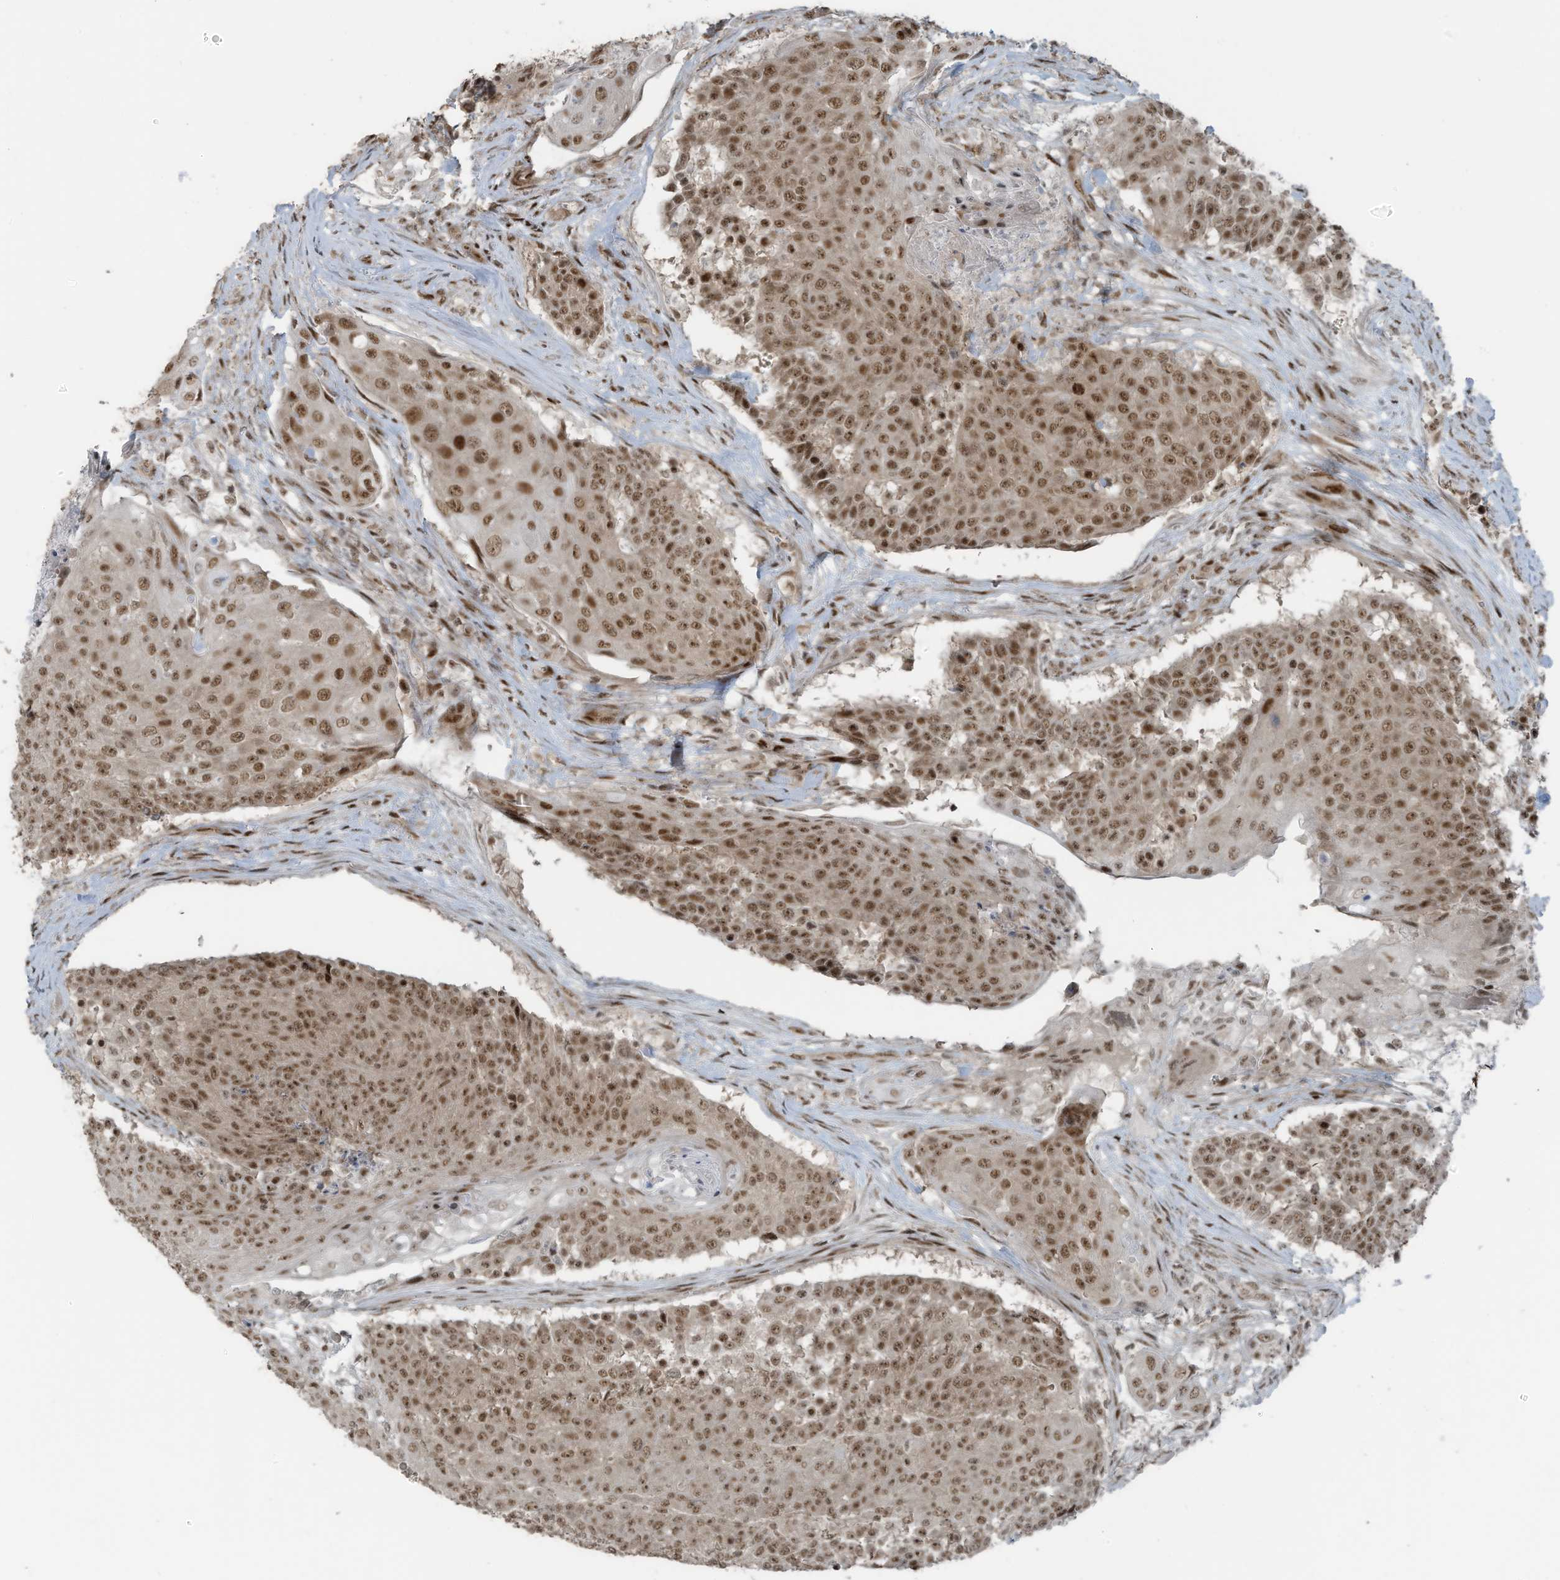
{"staining": {"intensity": "moderate", "quantity": ">75%", "location": "nuclear"}, "tissue": "urothelial cancer", "cell_type": "Tumor cells", "image_type": "cancer", "snomed": [{"axis": "morphology", "description": "Urothelial carcinoma, High grade"}, {"axis": "topography", "description": "Urinary bladder"}], "caption": "Brown immunohistochemical staining in urothelial cancer exhibits moderate nuclear staining in about >75% of tumor cells.", "gene": "PCNP", "patient": {"sex": "female", "age": 63}}